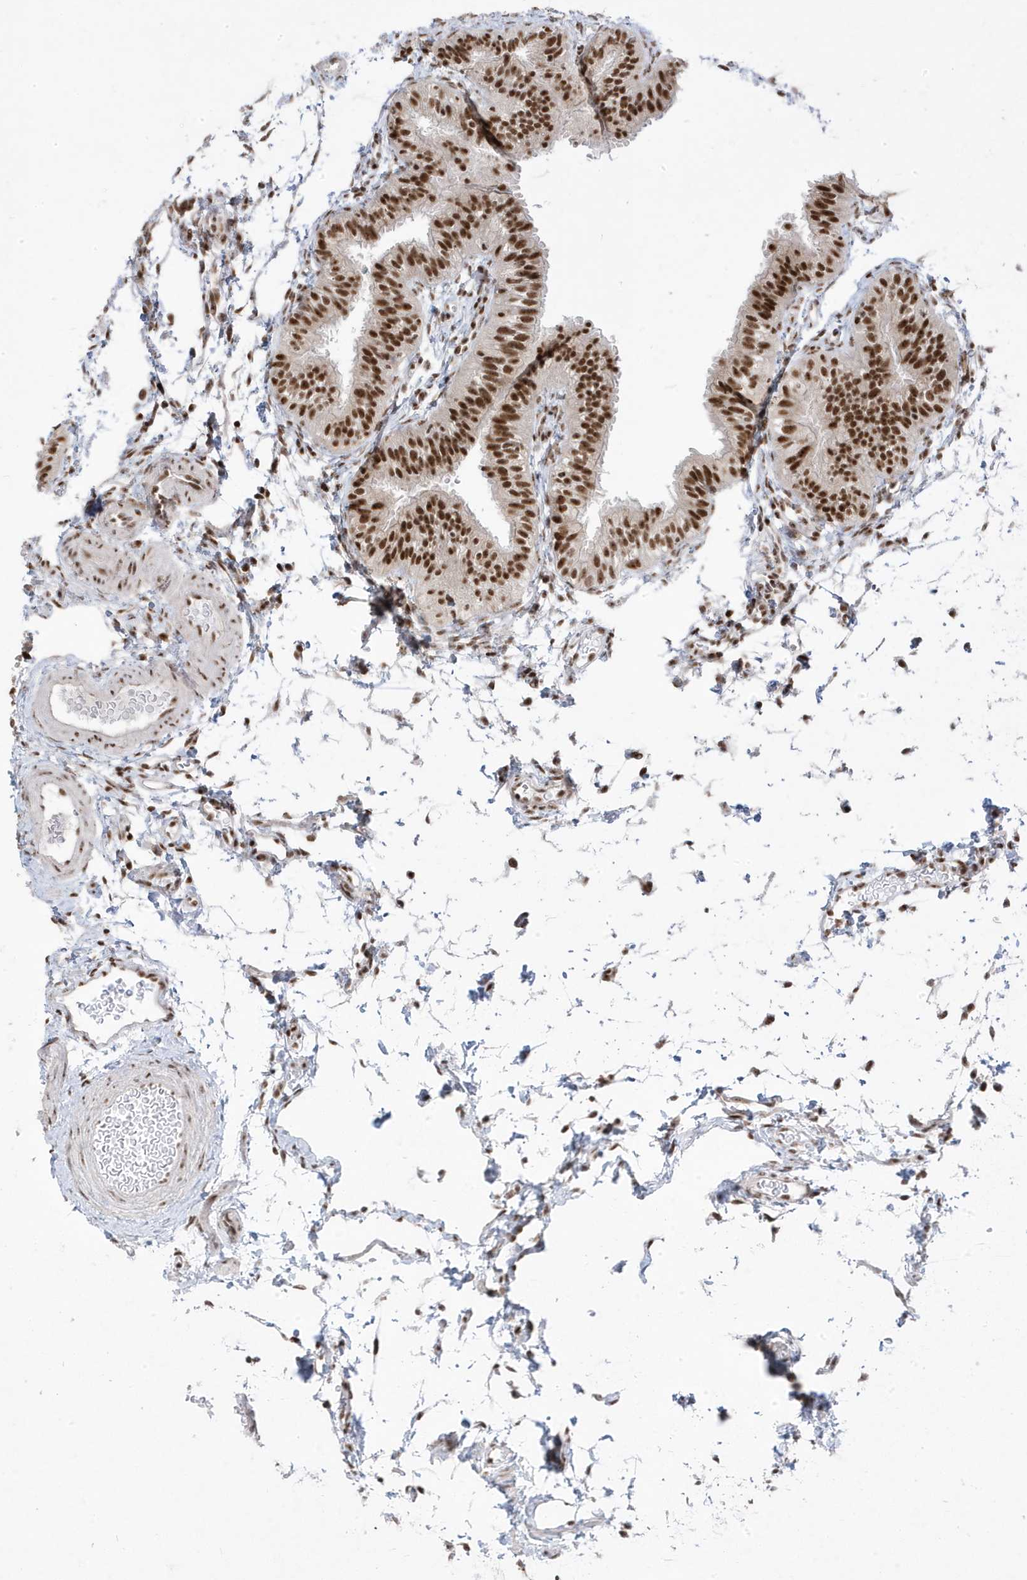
{"staining": {"intensity": "strong", "quantity": ">75%", "location": "nuclear"}, "tissue": "fallopian tube", "cell_type": "Glandular cells", "image_type": "normal", "snomed": [{"axis": "morphology", "description": "Normal tissue, NOS"}, {"axis": "topography", "description": "Fallopian tube"}], "caption": "About >75% of glandular cells in benign fallopian tube exhibit strong nuclear protein expression as visualized by brown immunohistochemical staining.", "gene": "MTREX", "patient": {"sex": "female", "age": 35}}